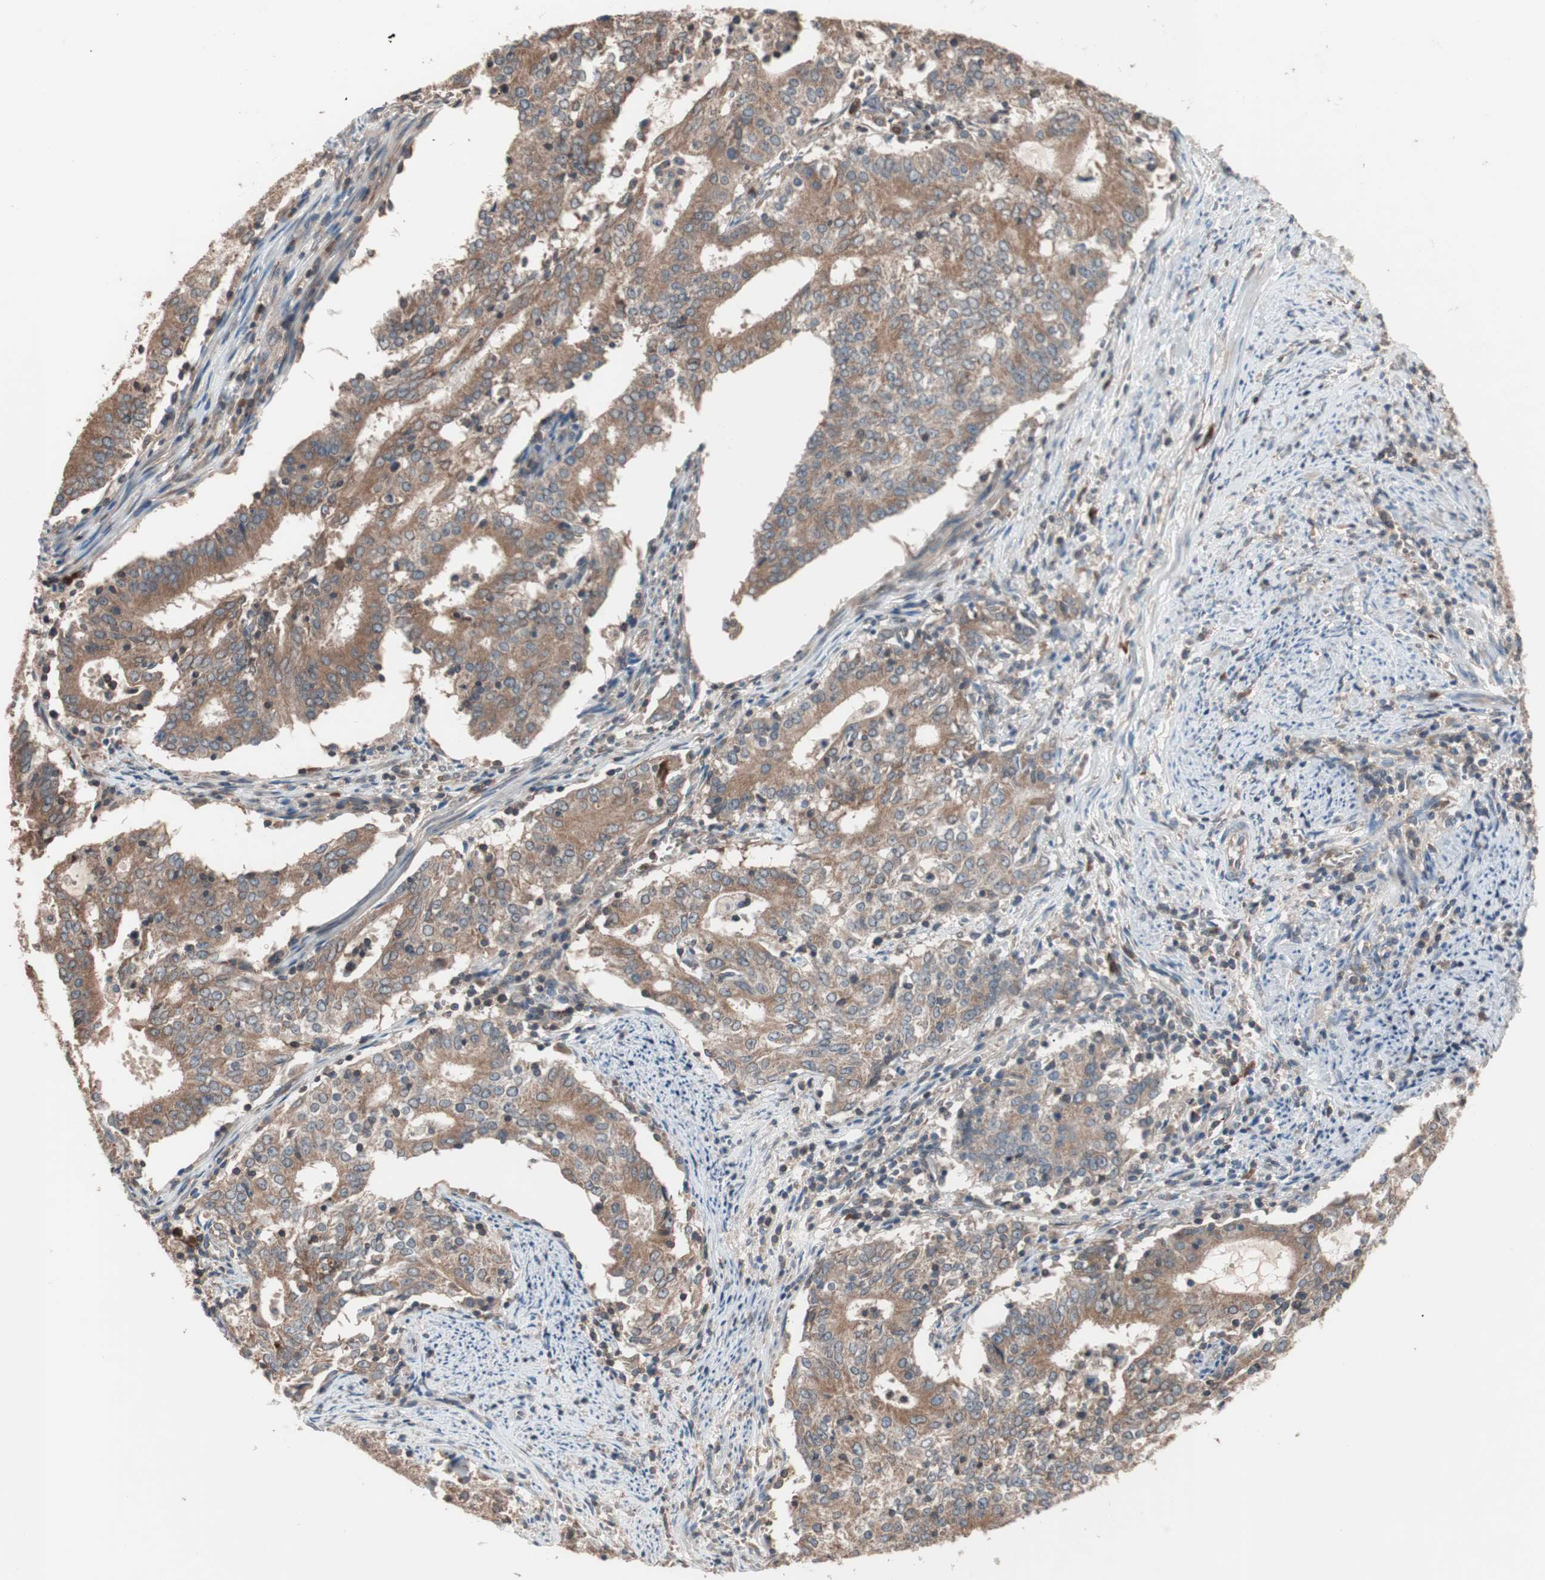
{"staining": {"intensity": "moderate", "quantity": ">75%", "location": "cytoplasmic/membranous"}, "tissue": "cervical cancer", "cell_type": "Tumor cells", "image_type": "cancer", "snomed": [{"axis": "morphology", "description": "Adenocarcinoma, NOS"}, {"axis": "topography", "description": "Cervix"}], "caption": "Protein staining shows moderate cytoplasmic/membranous expression in approximately >75% of tumor cells in adenocarcinoma (cervical). The staining is performed using DAB (3,3'-diaminobenzidine) brown chromogen to label protein expression. The nuclei are counter-stained blue using hematoxylin.", "gene": "GLYCTK", "patient": {"sex": "female", "age": 44}}